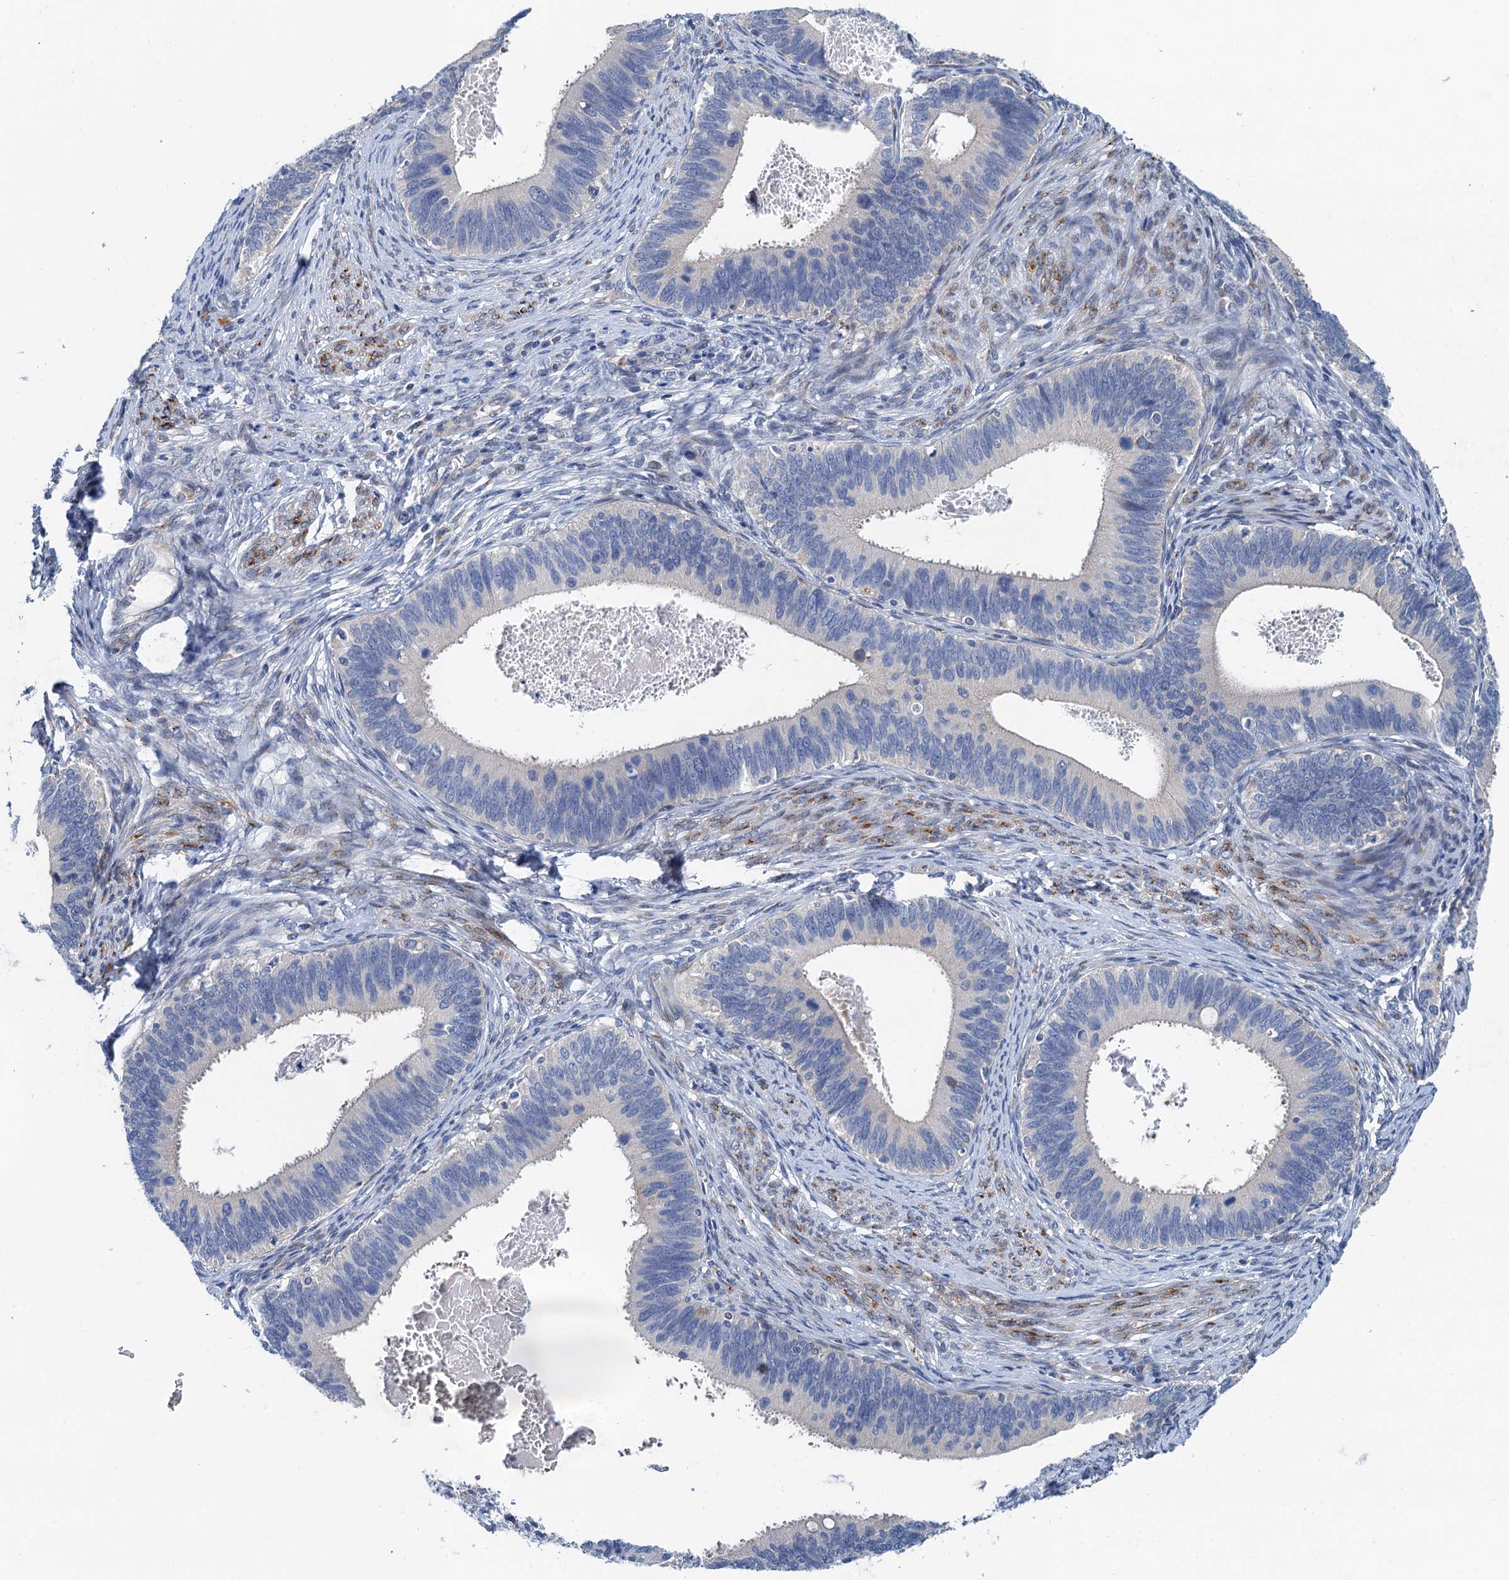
{"staining": {"intensity": "negative", "quantity": "none", "location": "none"}, "tissue": "cervical cancer", "cell_type": "Tumor cells", "image_type": "cancer", "snomed": [{"axis": "morphology", "description": "Adenocarcinoma, NOS"}, {"axis": "topography", "description": "Cervix"}], "caption": "Tumor cells show no significant protein positivity in cervical adenocarcinoma.", "gene": "NBEA", "patient": {"sex": "female", "age": 42}}